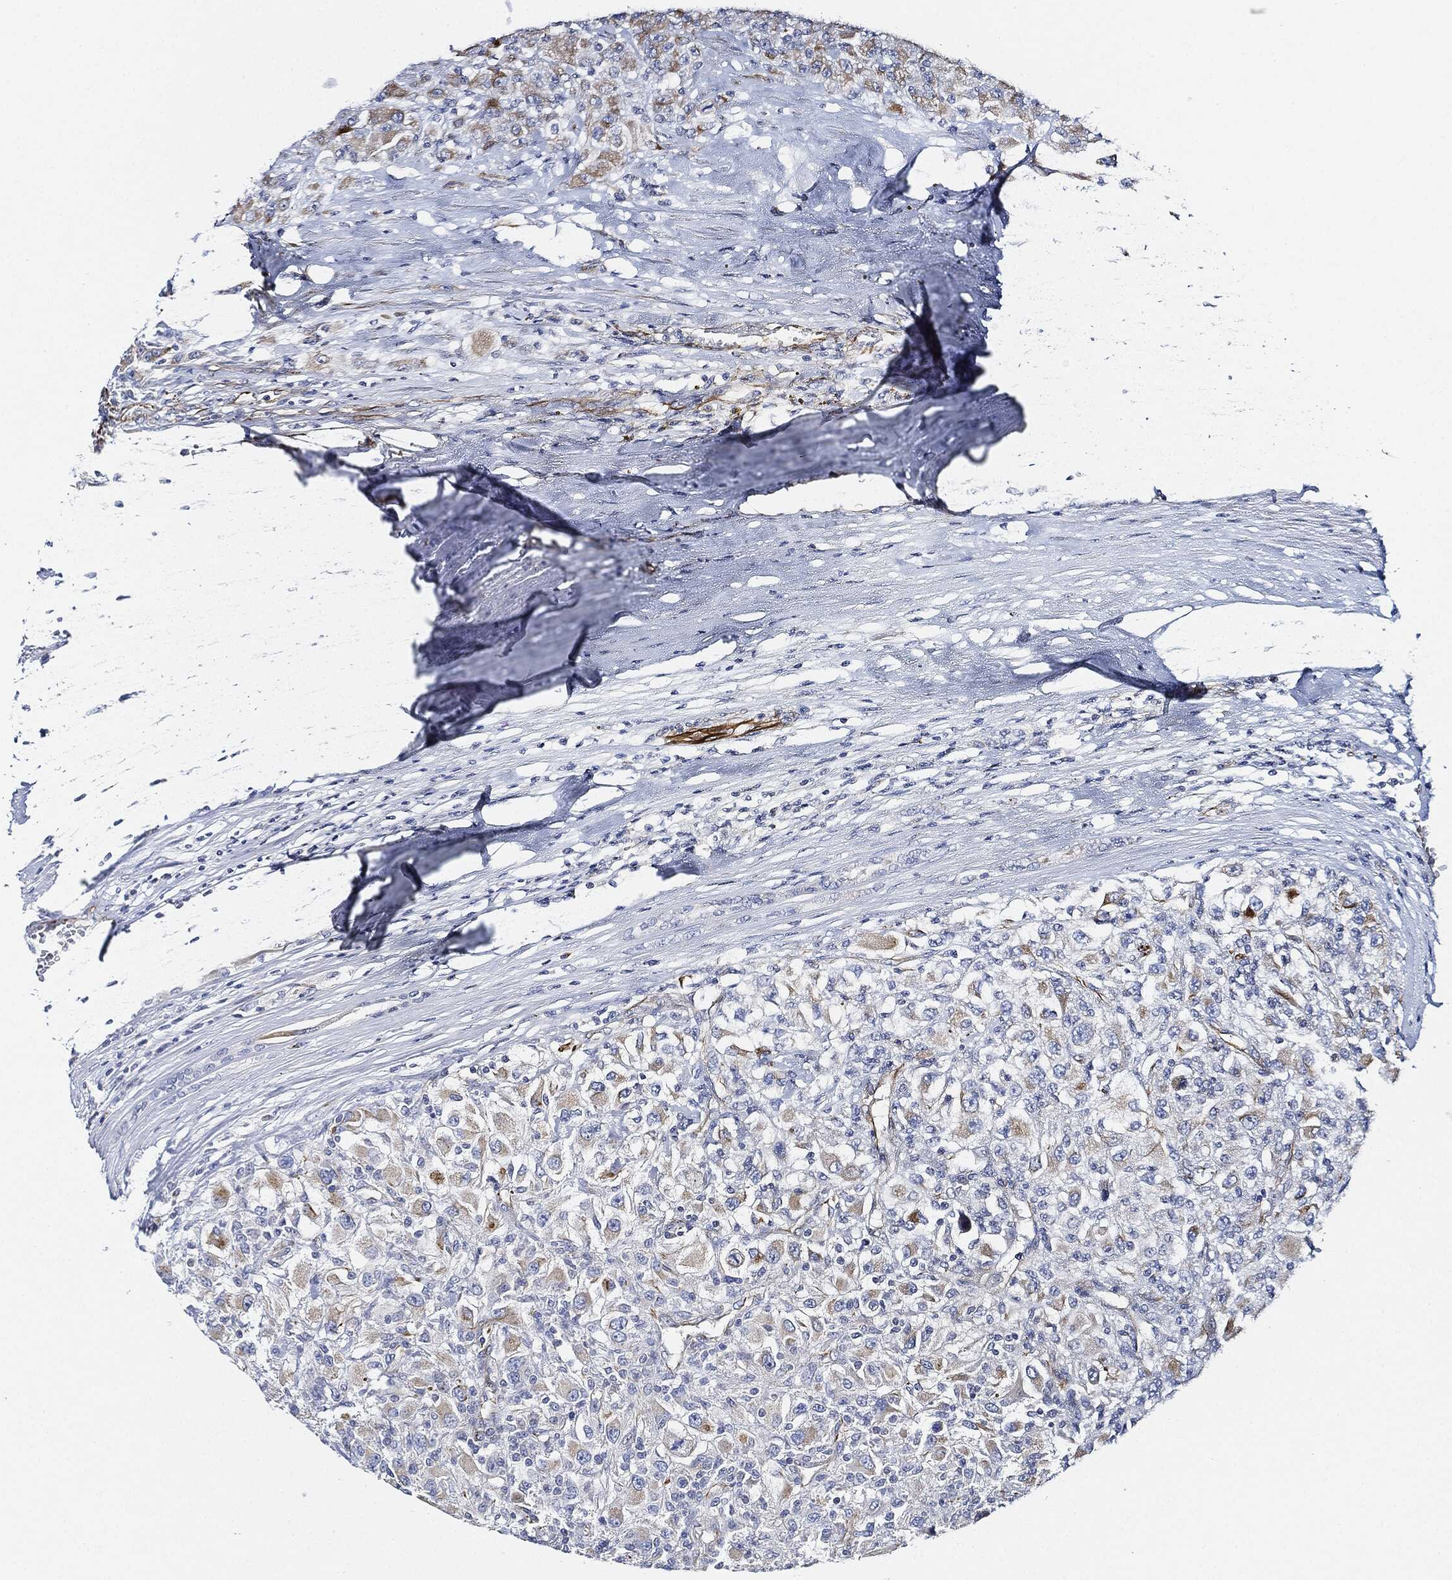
{"staining": {"intensity": "weak", "quantity": "<25%", "location": "cytoplasmic/membranous"}, "tissue": "renal cancer", "cell_type": "Tumor cells", "image_type": "cancer", "snomed": [{"axis": "morphology", "description": "Adenocarcinoma, NOS"}, {"axis": "topography", "description": "Kidney"}], "caption": "The micrograph demonstrates no significant expression in tumor cells of renal adenocarcinoma.", "gene": "THSD1", "patient": {"sex": "female", "age": 67}}